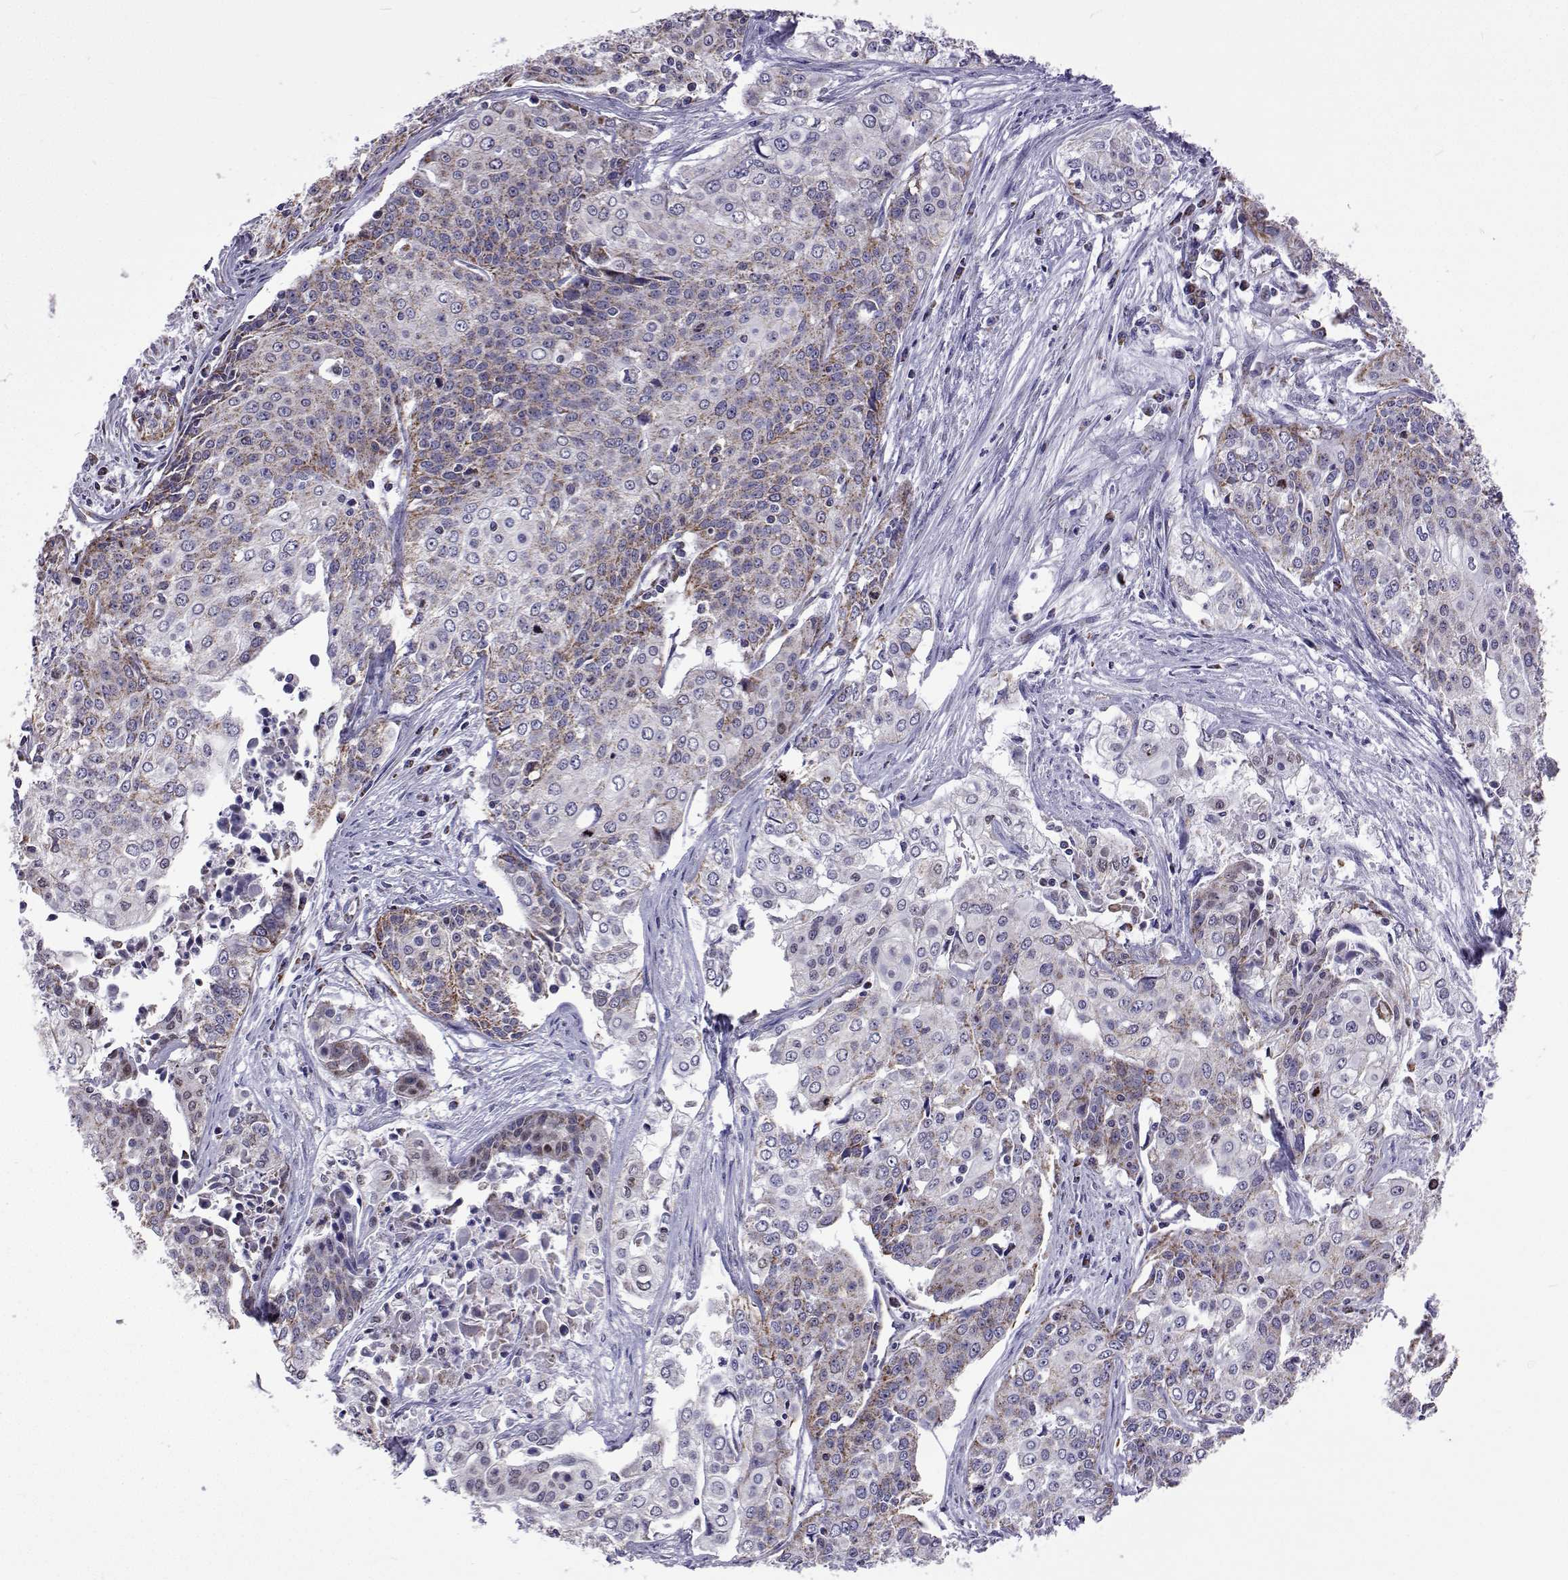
{"staining": {"intensity": "weak", "quantity": "<25%", "location": "cytoplasmic/membranous"}, "tissue": "cervical cancer", "cell_type": "Tumor cells", "image_type": "cancer", "snomed": [{"axis": "morphology", "description": "Squamous cell carcinoma, NOS"}, {"axis": "topography", "description": "Cervix"}], "caption": "Cervical cancer (squamous cell carcinoma) was stained to show a protein in brown. There is no significant positivity in tumor cells.", "gene": "MCCC2", "patient": {"sex": "female", "age": 39}}